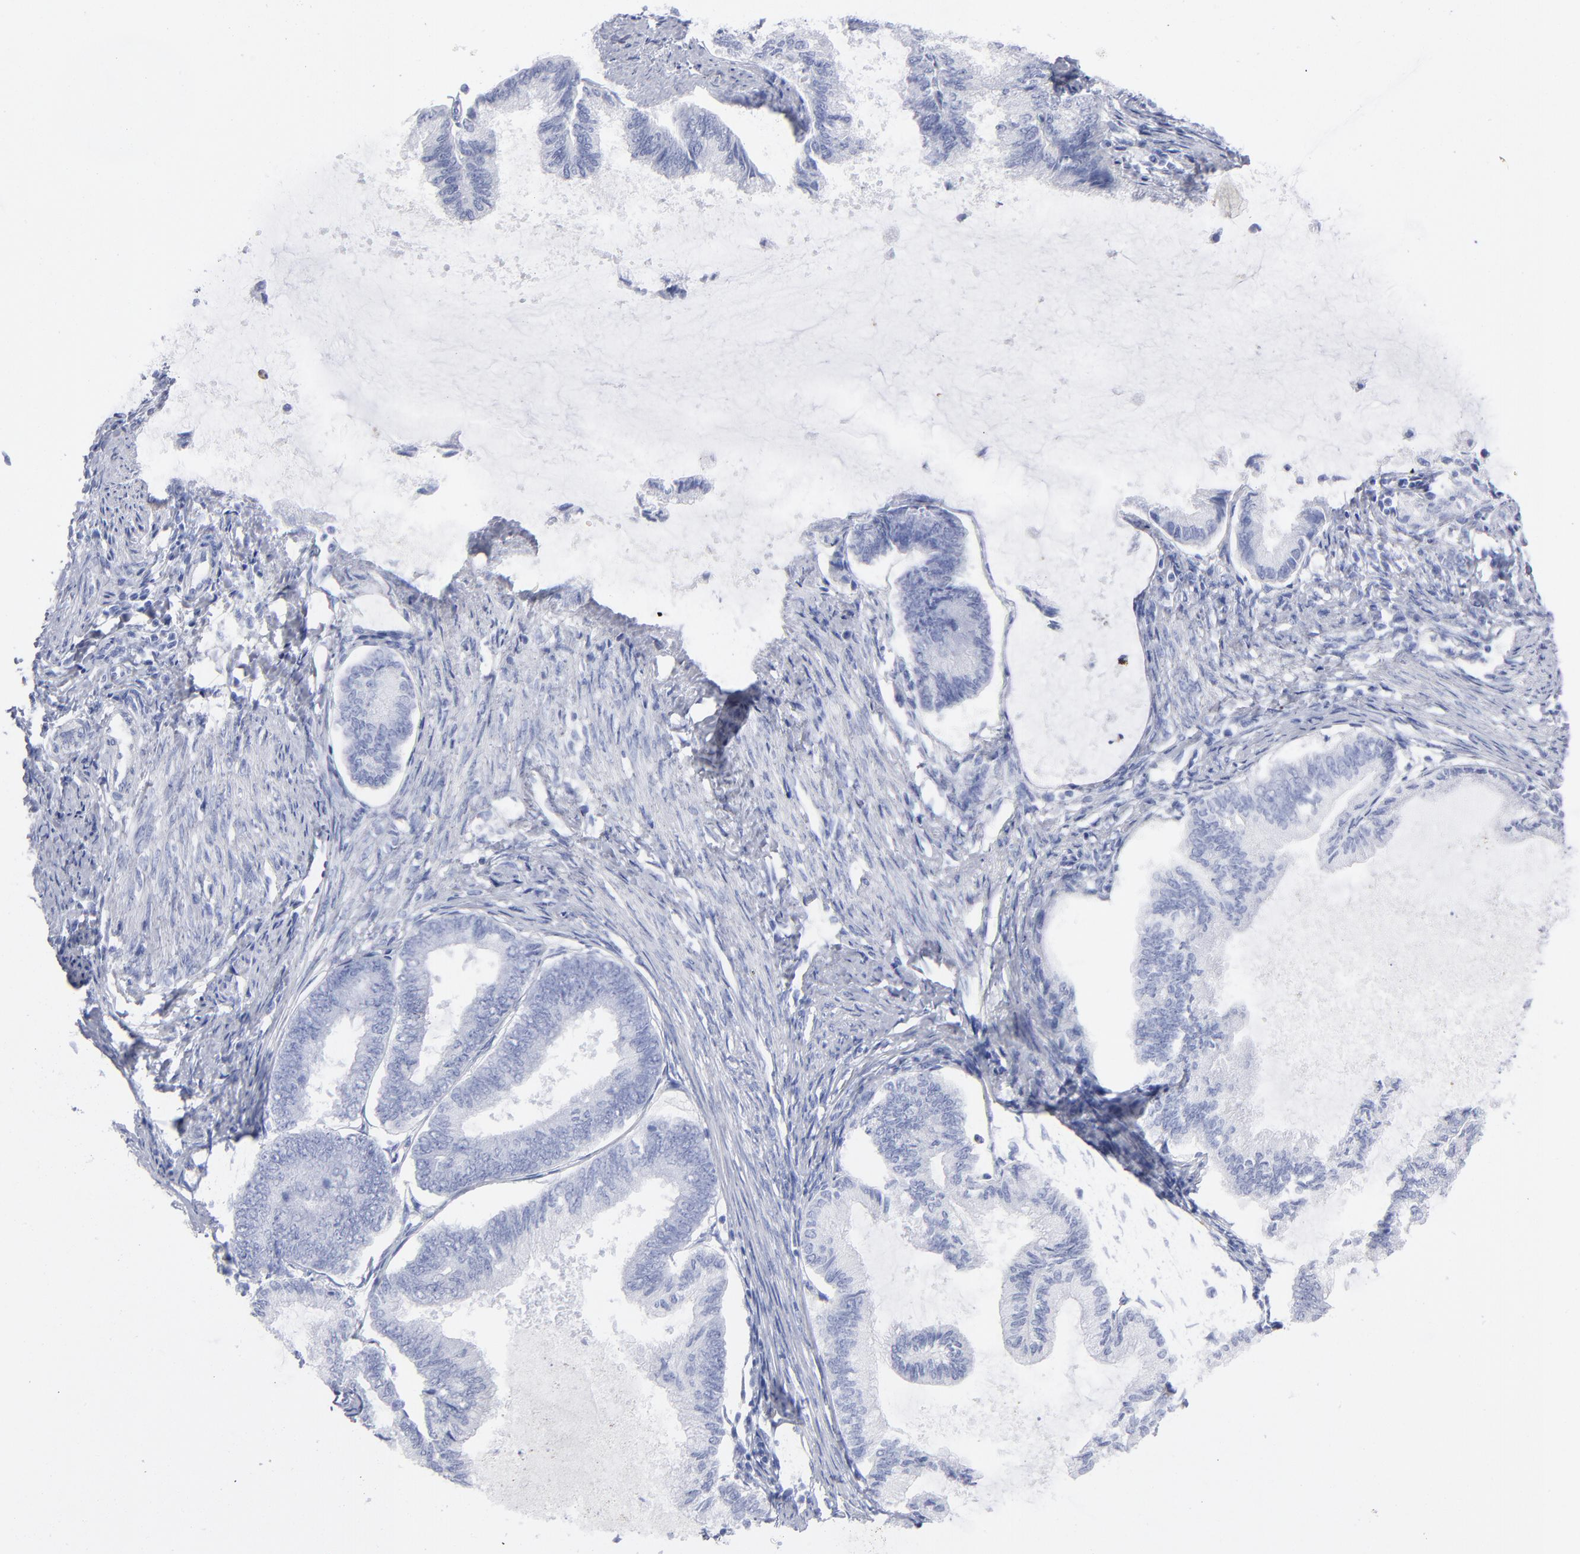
{"staining": {"intensity": "negative", "quantity": "none", "location": "none"}, "tissue": "endometrial cancer", "cell_type": "Tumor cells", "image_type": "cancer", "snomed": [{"axis": "morphology", "description": "Adenocarcinoma, NOS"}, {"axis": "topography", "description": "Endometrium"}], "caption": "Tumor cells show no significant protein staining in adenocarcinoma (endometrial).", "gene": "ARG1", "patient": {"sex": "female", "age": 86}}